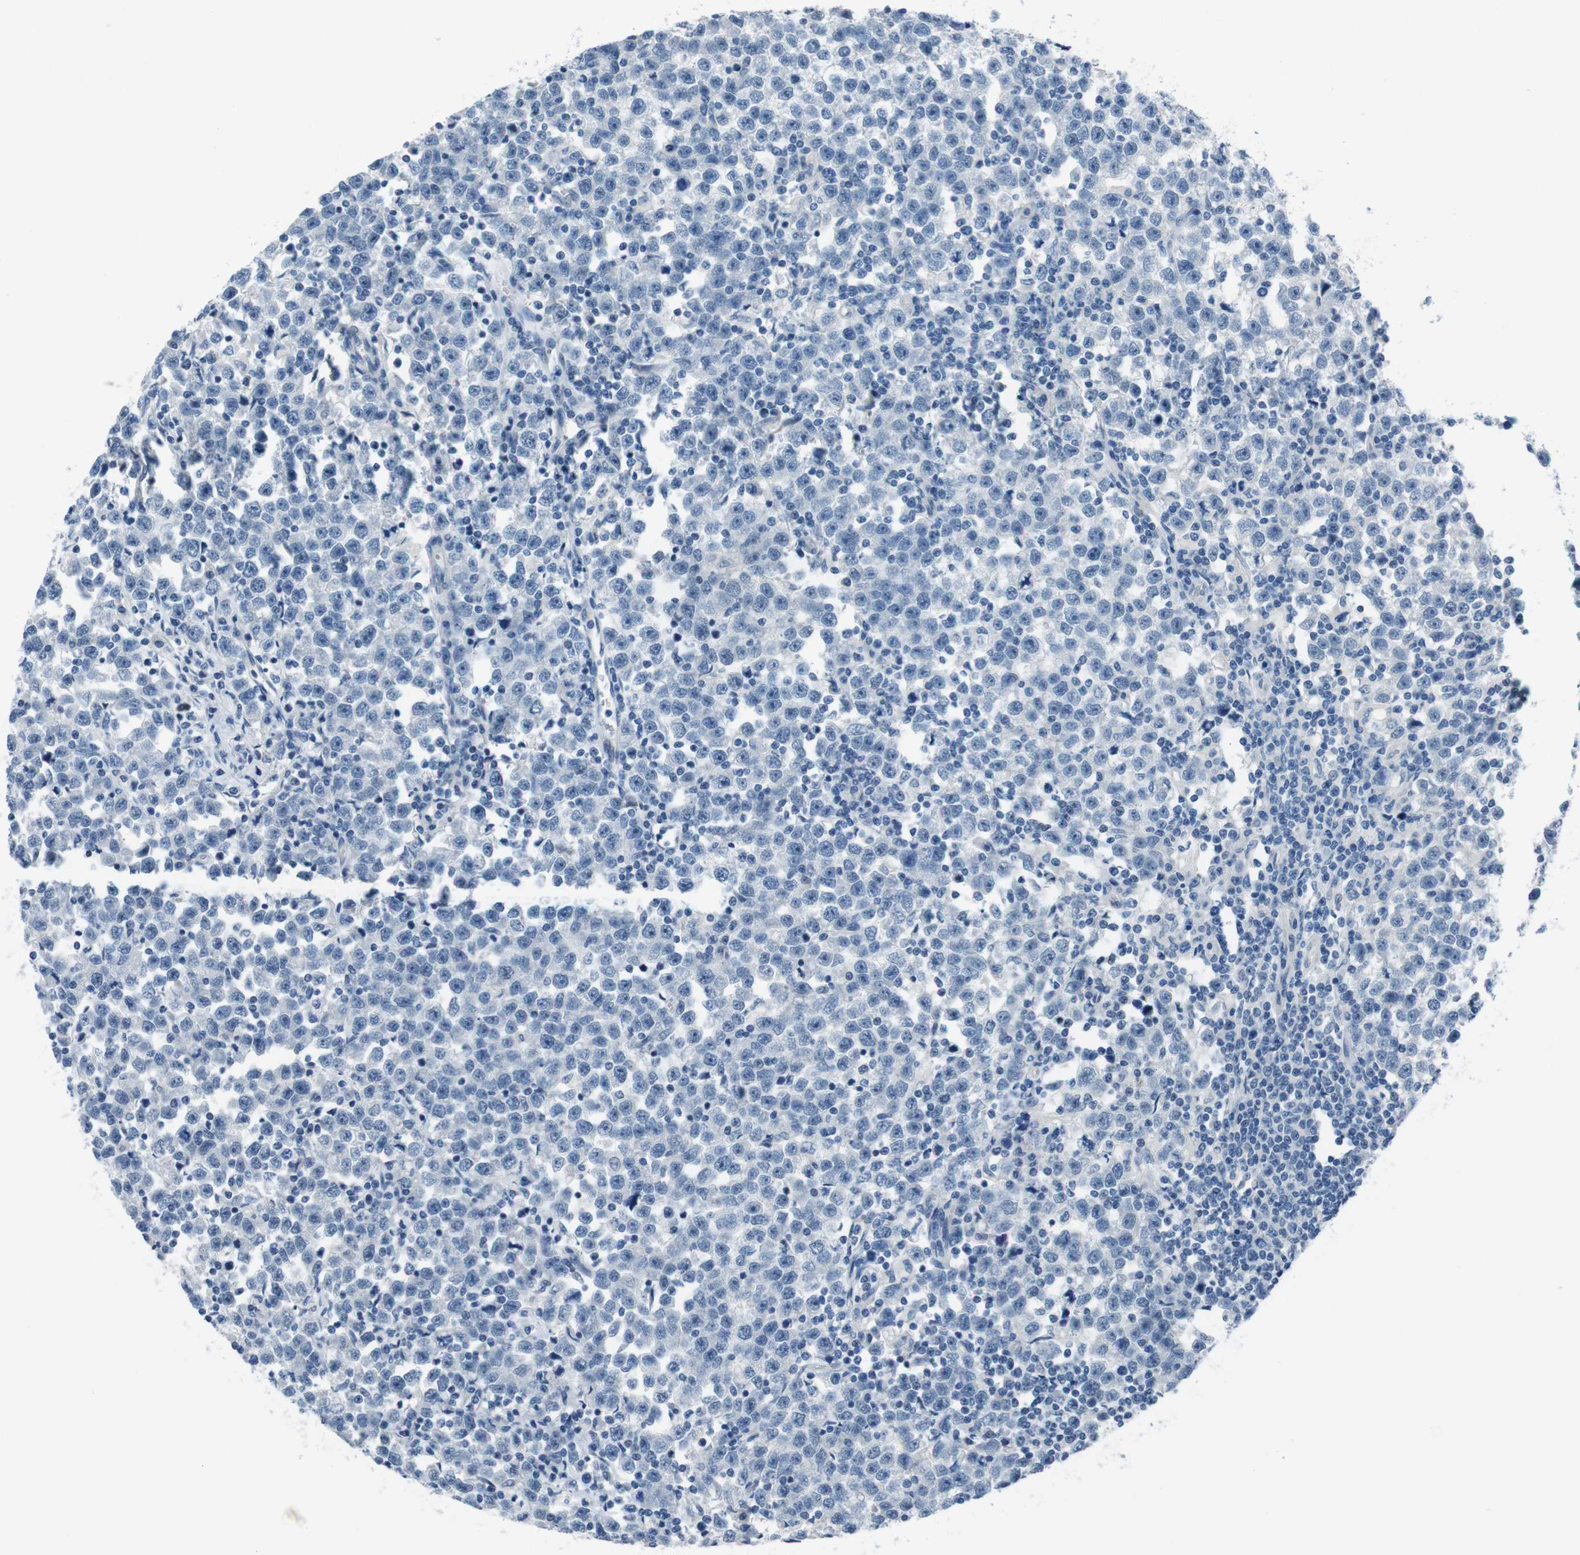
{"staining": {"intensity": "negative", "quantity": "none", "location": "none"}, "tissue": "testis cancer", "cell_type": "Tumor cells", "image_type": "cancer", "snomed": [{"axis": "morphology", "description": "Seminoma, NOS"}, {"axis": "topography", "description": "Testis"}], "caption": "Testis seminoma was stained to show a protein in brown. There is no significant staining in tumor cells.", "gene": "HRH2", "patient": {"sex": "male", "age": 43}}